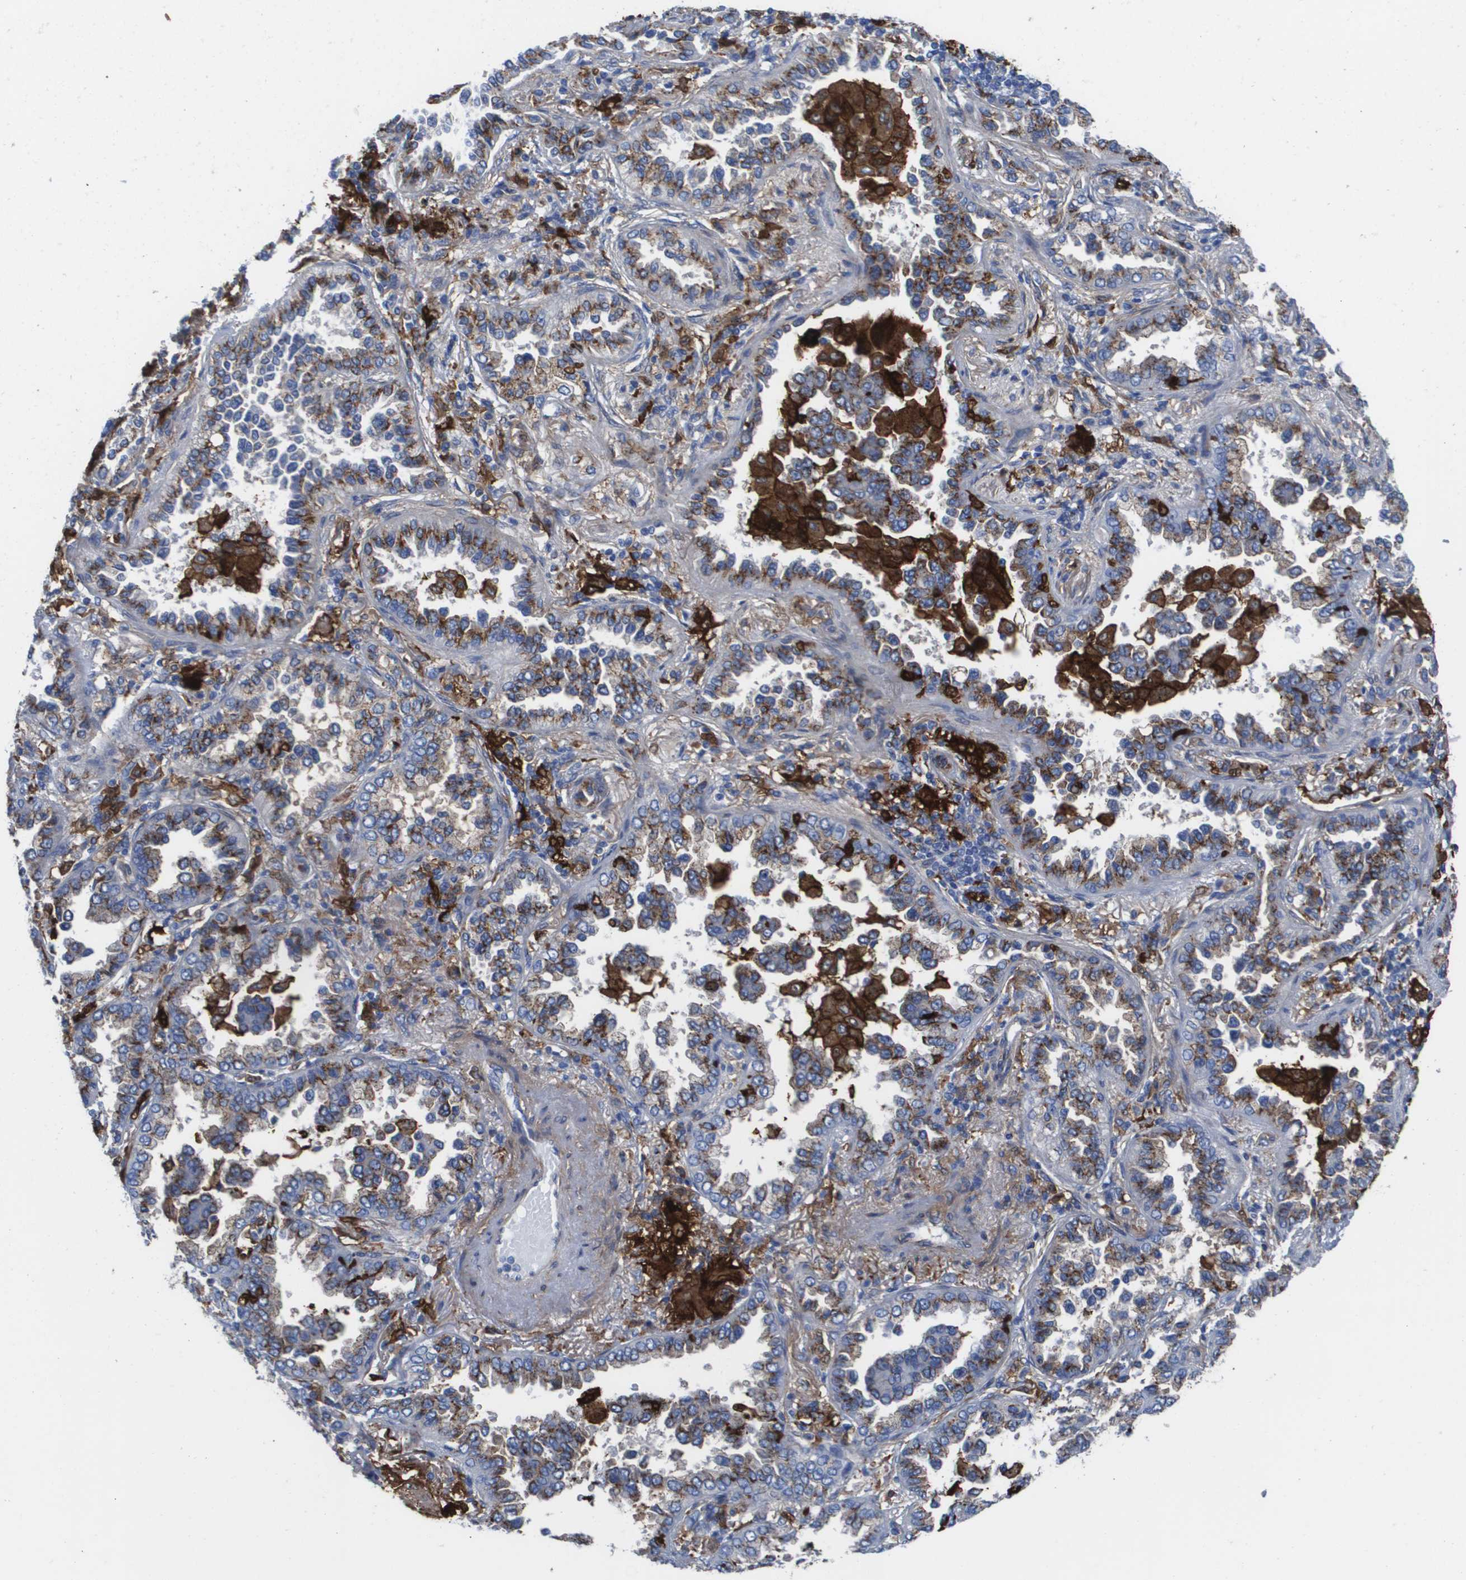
{"staining": {"intensity": "moderate", "quantity": ">75%", "location": "cytoplasmic/membranous"}, "tissue": "lung cancer", "cell_type": "Tumor cells", "image_type": "cancer", "snomed": [{"axis": "morphology", "description": "Normal tissue, NOS"}, {"axis": "morphology", "description": "Adenocarcinoma, NOS"}, {"axis": "topography", "description": "Lung"}], "caption": "A medium amount of moderate cytoplasmic/membranous expression is seen in approximately >75% of tumor cells in lung adenocarcinoma tissue.", "gene": "SLC37A2", "patient": {"sex": "male", "age": 59}}